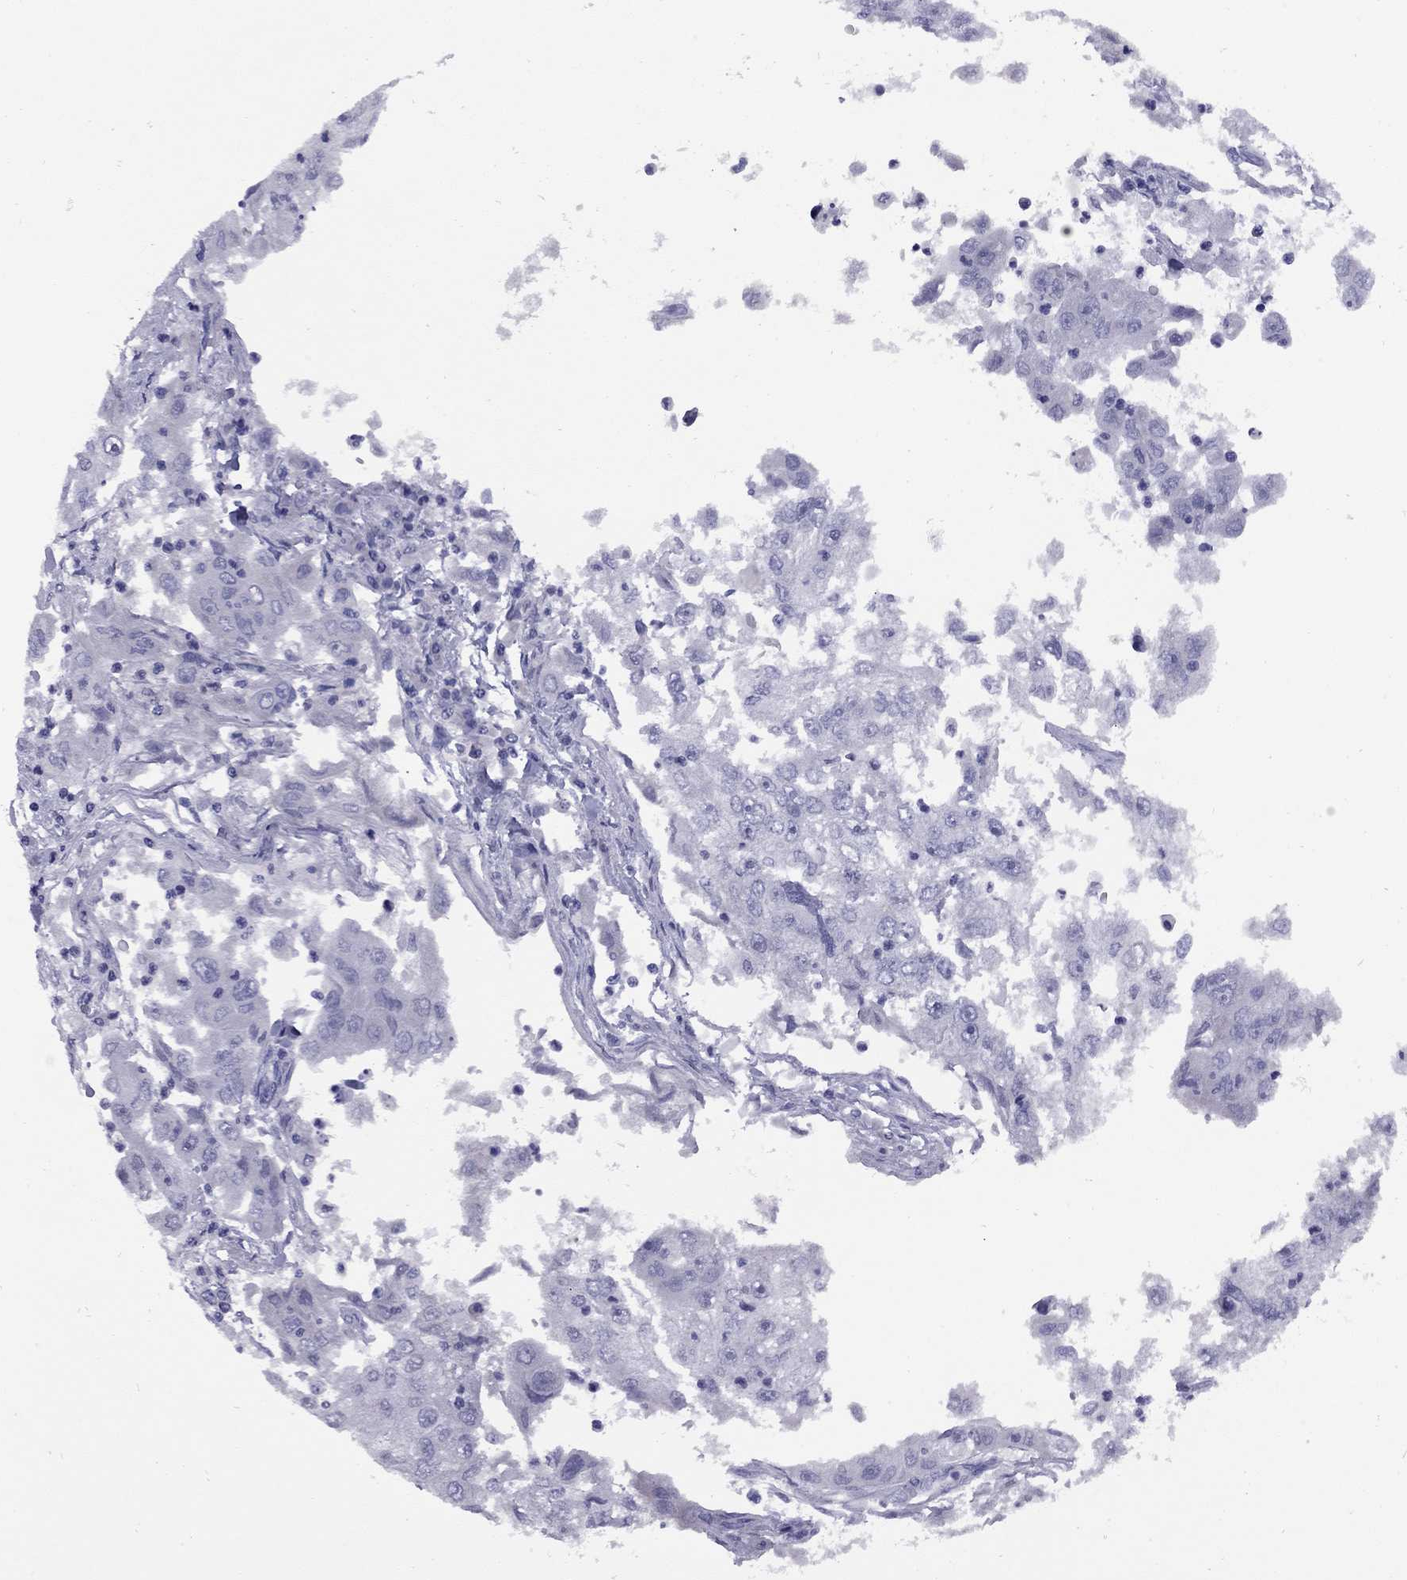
{"staining": {"intensity": "negative", "quantity": "none", "location": "none"}, "tissue": "cervical cancer", "cell_type": "Tumor cells", "image_type": "cancer", "snomed": [{"axis": "morphology", "description": "Squamous cell carcinoma, NOS"}, {"axis": "topography", "description": "Cervix"}], "caption": "Tumor cells show no significant positivity in cervical squamous cell carcinoma.", "gene": "EPPIN", "patient": {"sex": "female", "age": 36}}